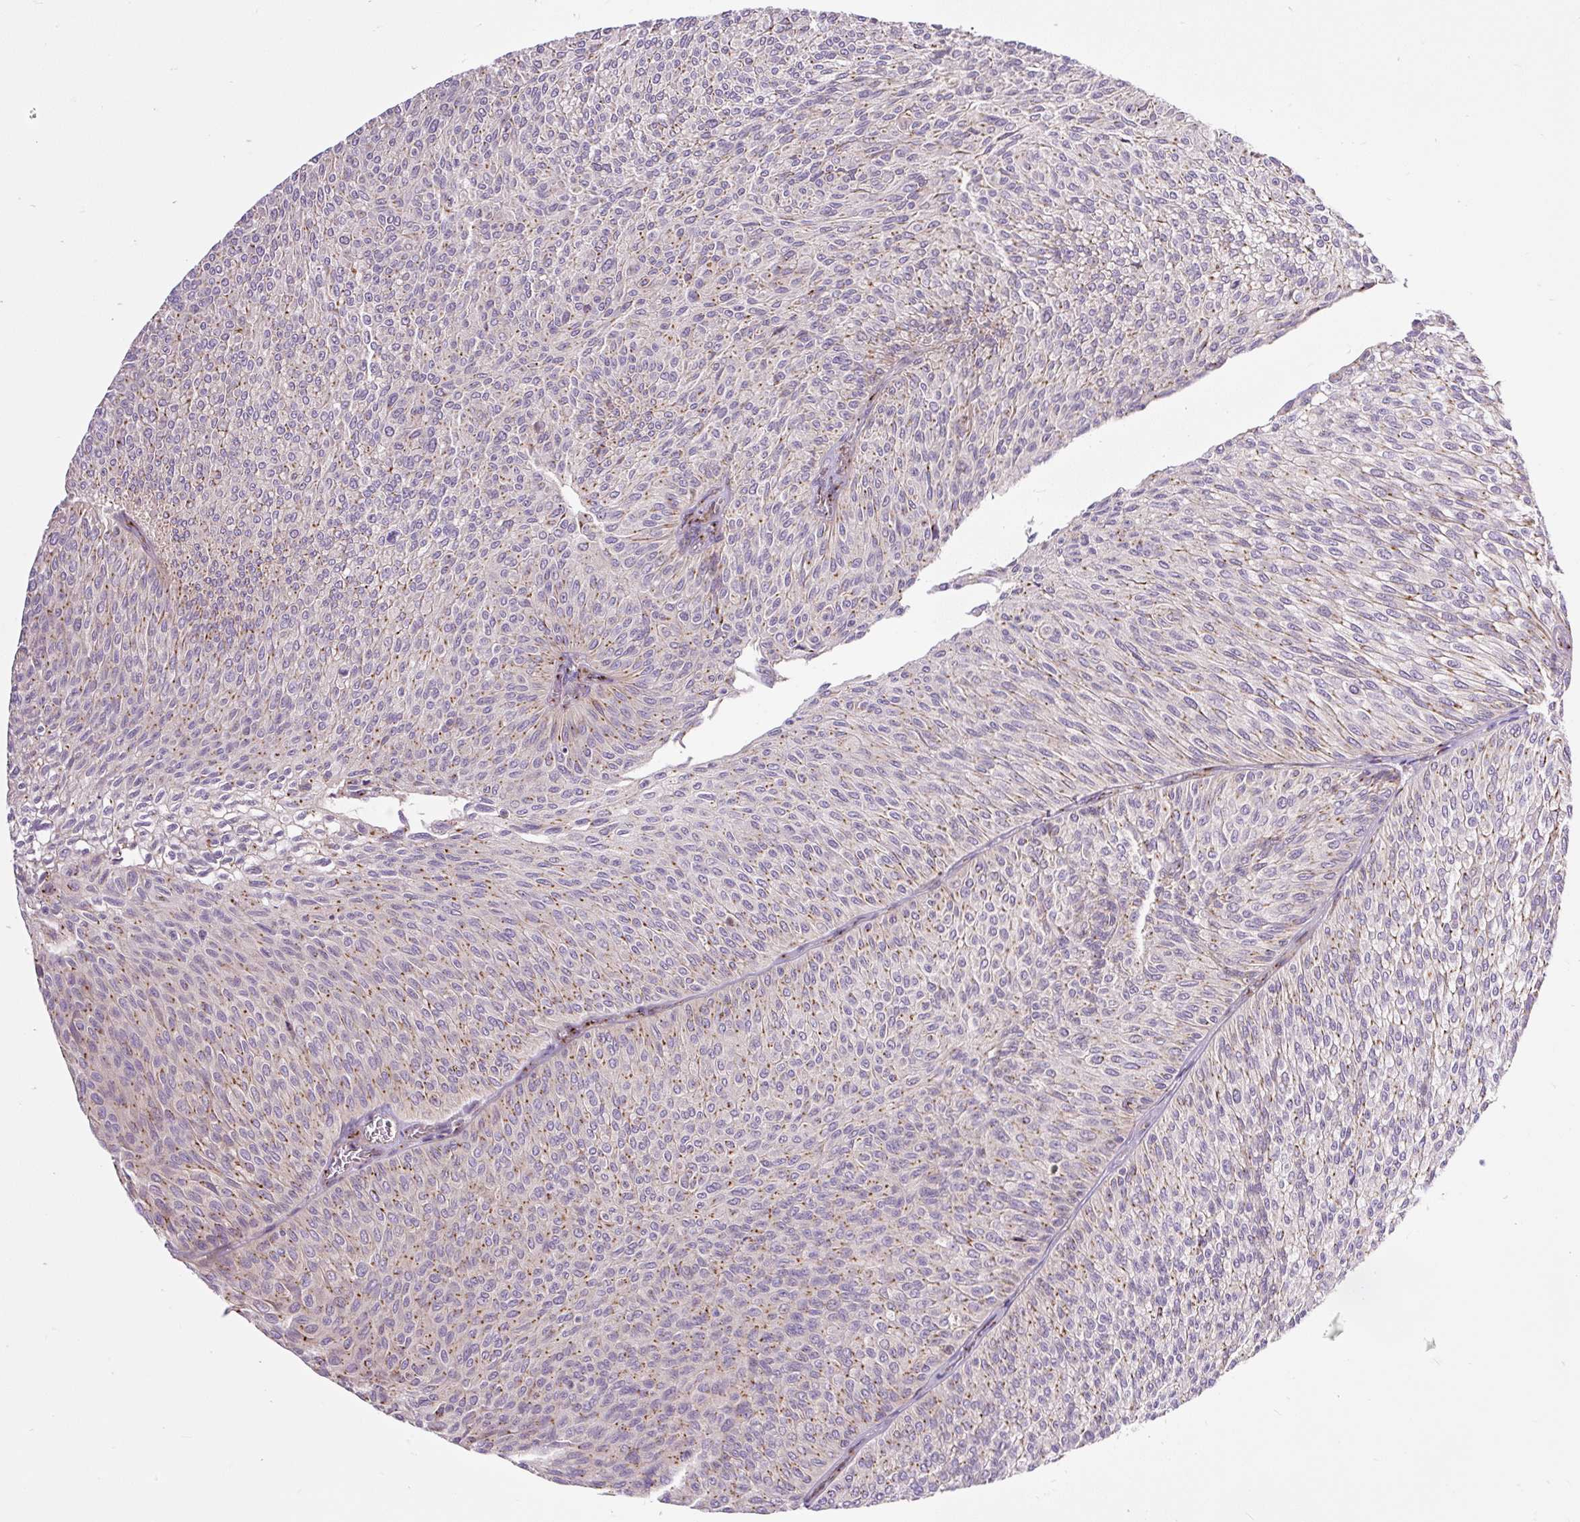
{"staining": {"intensity": "moderate", "quantity": "25%-75%", "location": "cytoplasmic/membranous"}, "tissue": "urothelial cancer", "cell_type": "Tumor cells", "image_type": "cancer", "snomed": [{"axis": "morphology", "description": "Urothelial carcinoma, Low grade"}, {"axis": "topography", "description": "Urinary bladder"}], "caption": "Urothelial carcinoma (low-grade) stained for a protein (brown) shows moderate cytoplasmic/membranous positive positivity in about 25%-75% of tumor cells.", "gene": "MSMP", "patient": {"sex": "male", "age": 91}}